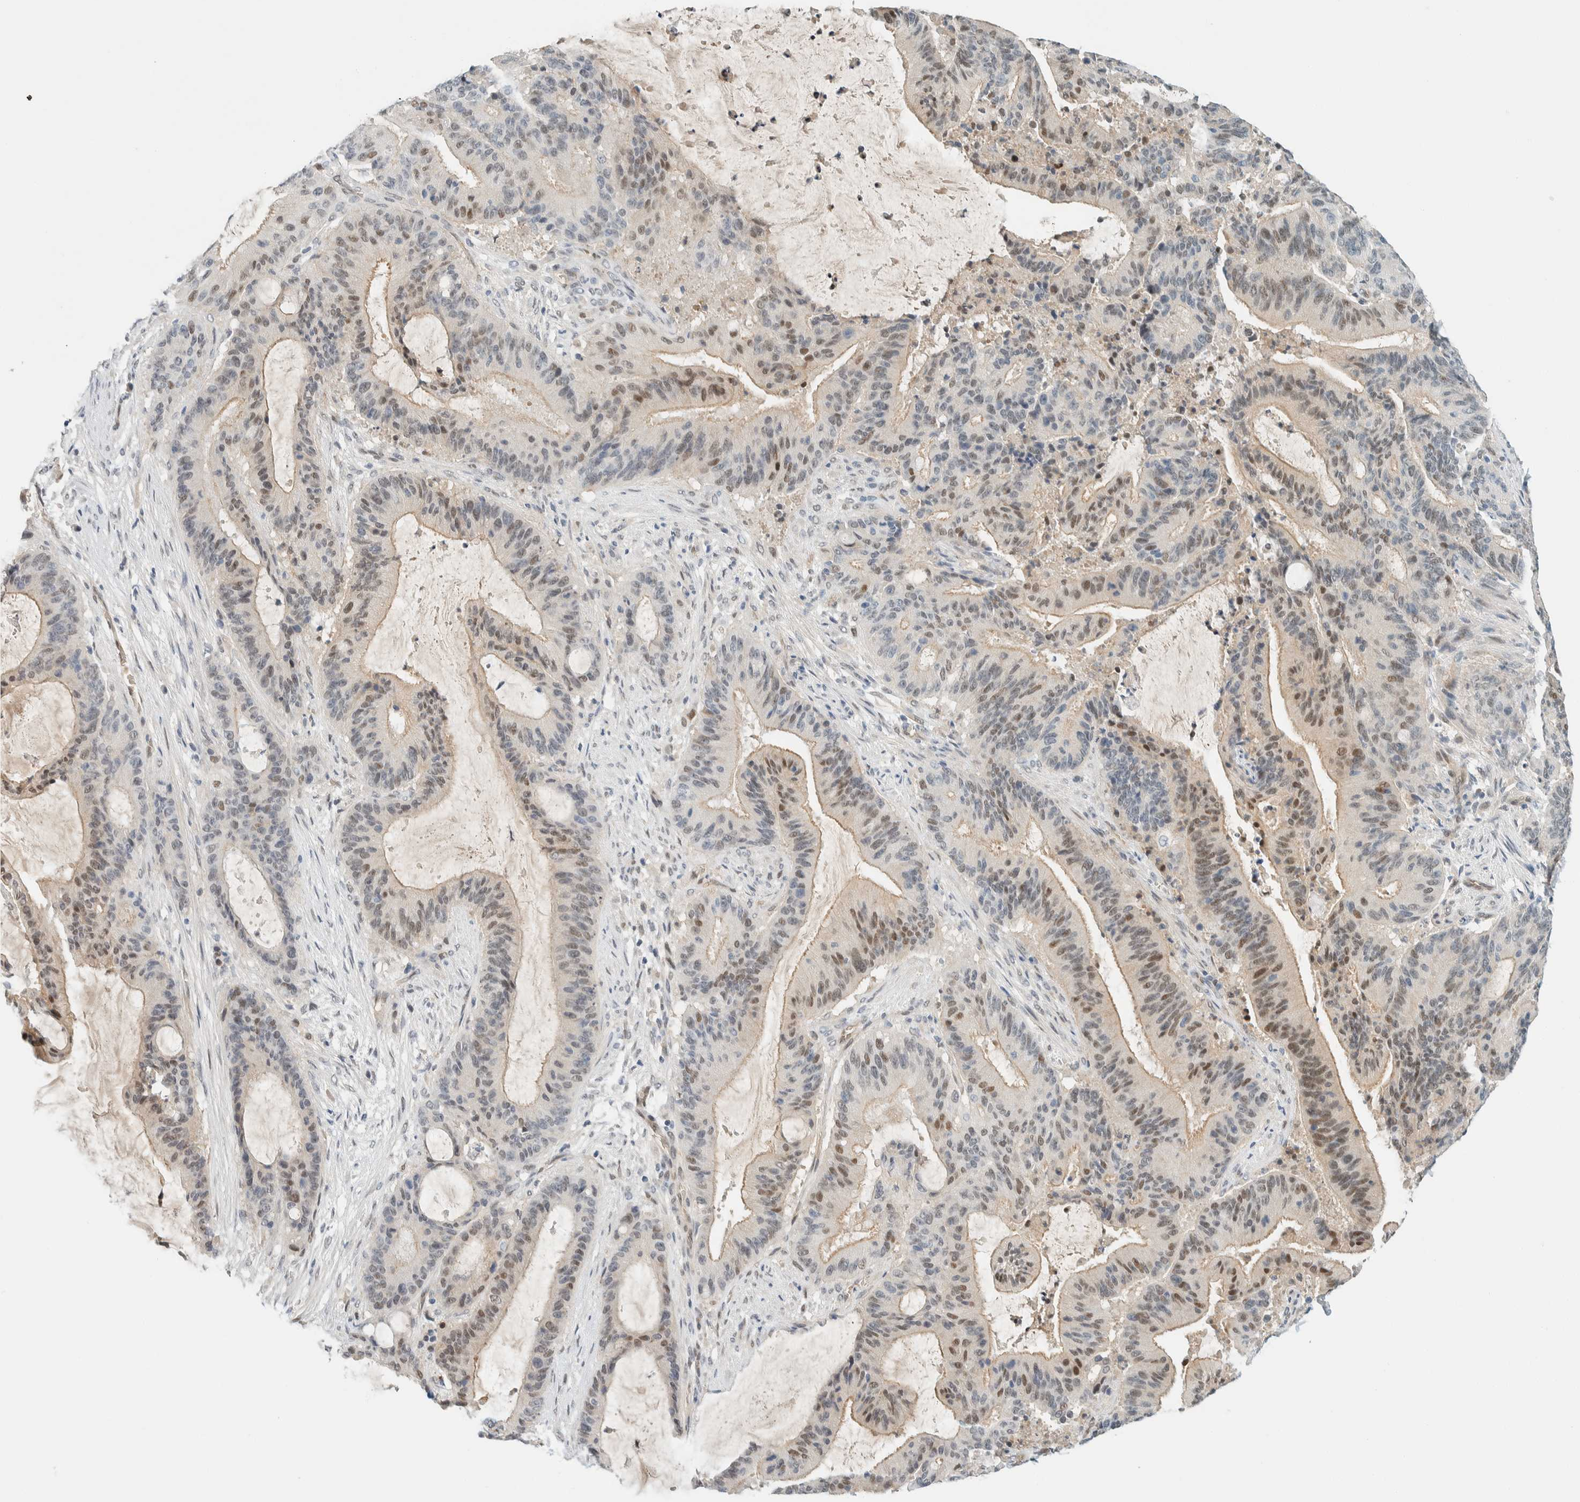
{"staining": {"intensity": "weak", "quantity": ">75%", "location": "nuclear"}, "tissue": "liver cancer", "cell_type": "Tumor cells", "image_type": "cancer", "snomed": [{"axis": "morphology", "description": "Normal tissue, NOS"}, {"axis": "morphology", "description": "Cholangiocarcinoma"}, {"axis": "topography", "description": "Liver"}, {"axis": "topography", "description": "Peripheral nerve tissue"}], "caption": "Weak nuclear staining for a protein is appreciated in approximately >75% of tumor cells of cholangiocarcinoma (liver) using immunohistochemistry.", "gene": "TSTD2", "patient": {"sex": "female", "age": 73}}